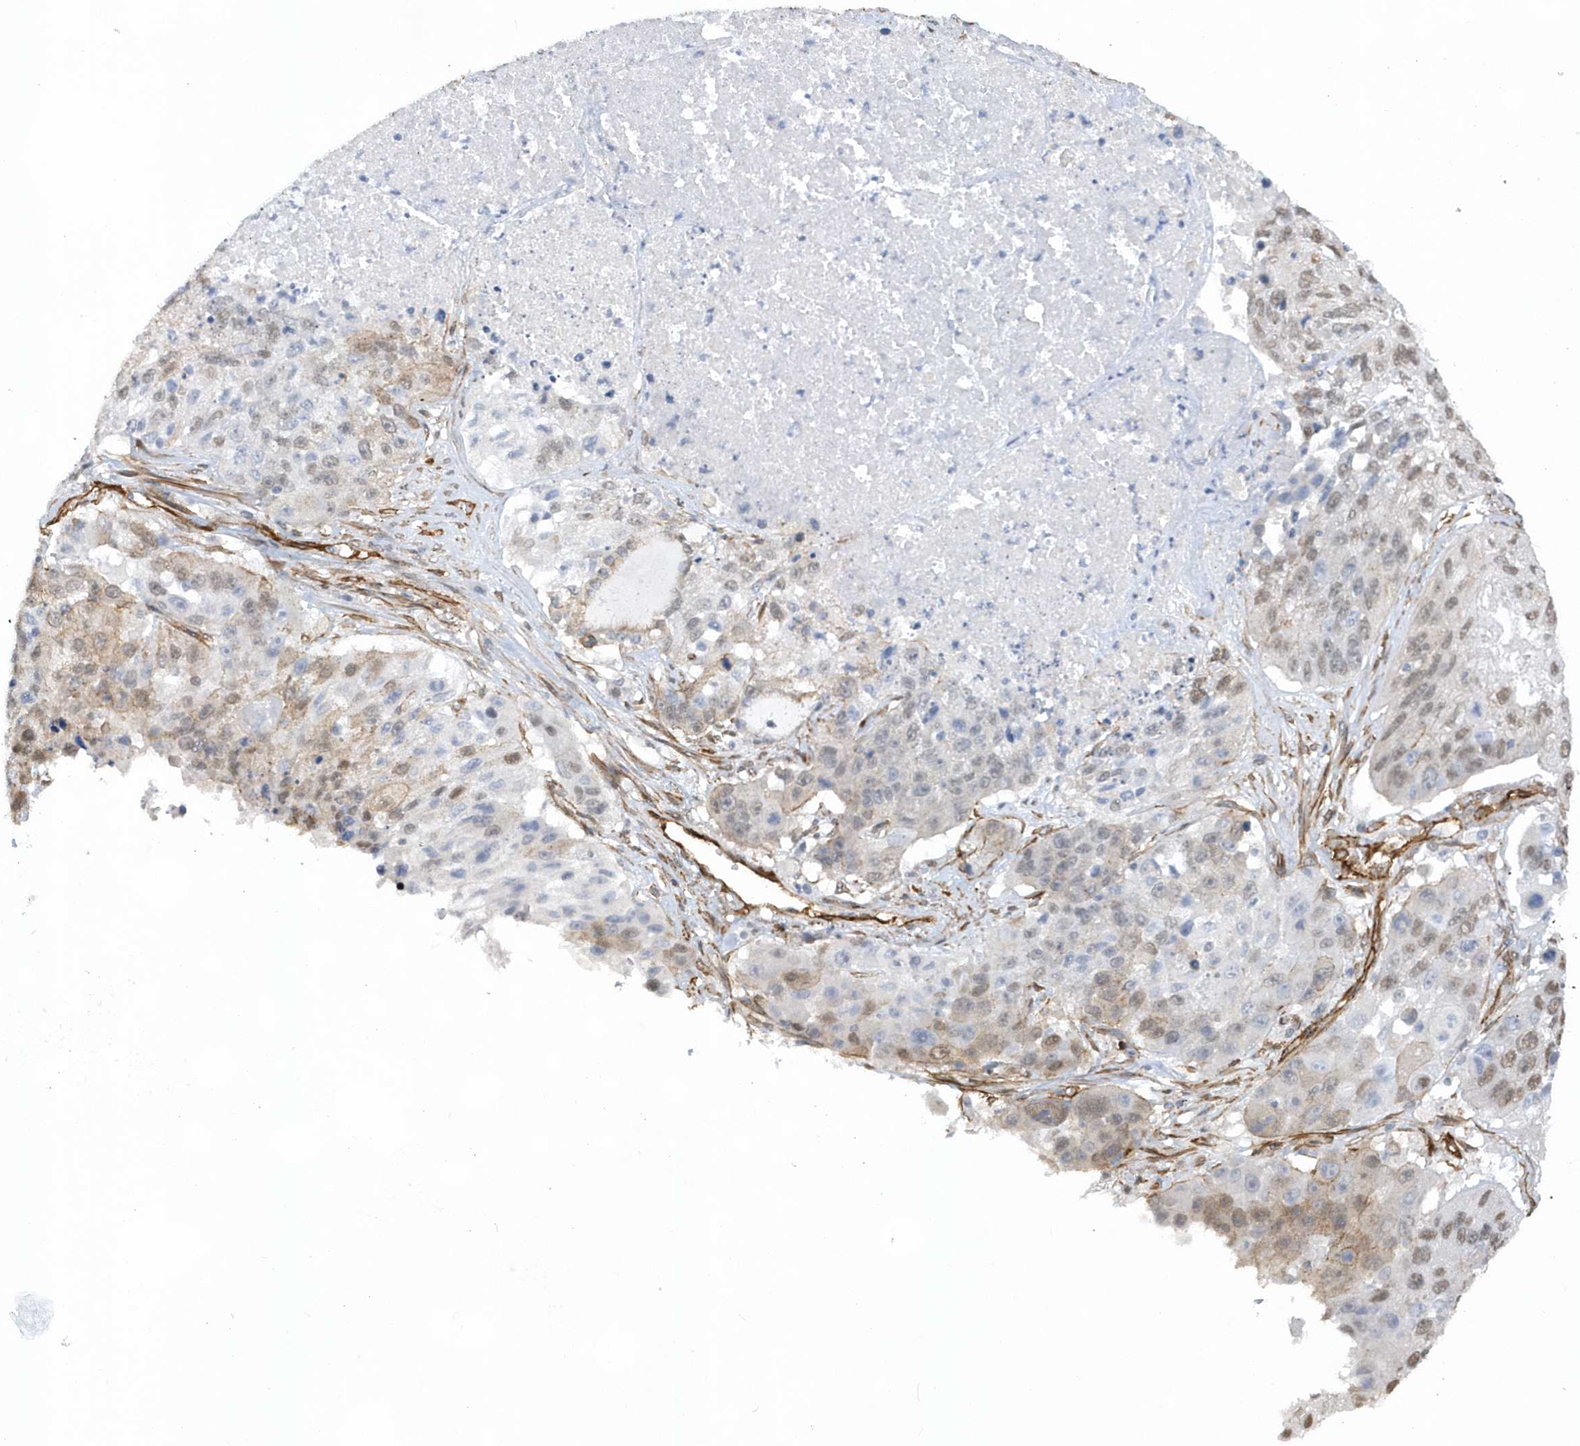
{"staining": {"intensity": "weak", "quantity": "25%-75%", "location": "cytoplasmic/membranous,nuclear"}, "tissue": "lung cancer", "cell_type": "Tumor cells", "image_type": "cancer", "snomed": [{"axis": "morphology", "description": "Squamous cell carcinoma, NOS"}, {"axis": "topography", "description": "Lung"}], "caption": "Immunohistochemical staining of lung cancer (squamous cell carcinoma) displays weak cytoplasmic/membranous and nuclear protein positivity in approximately 25%-75% of tumor cells.", "gene": "RAI14", "patient": {"sex": "male", "age": 61}}